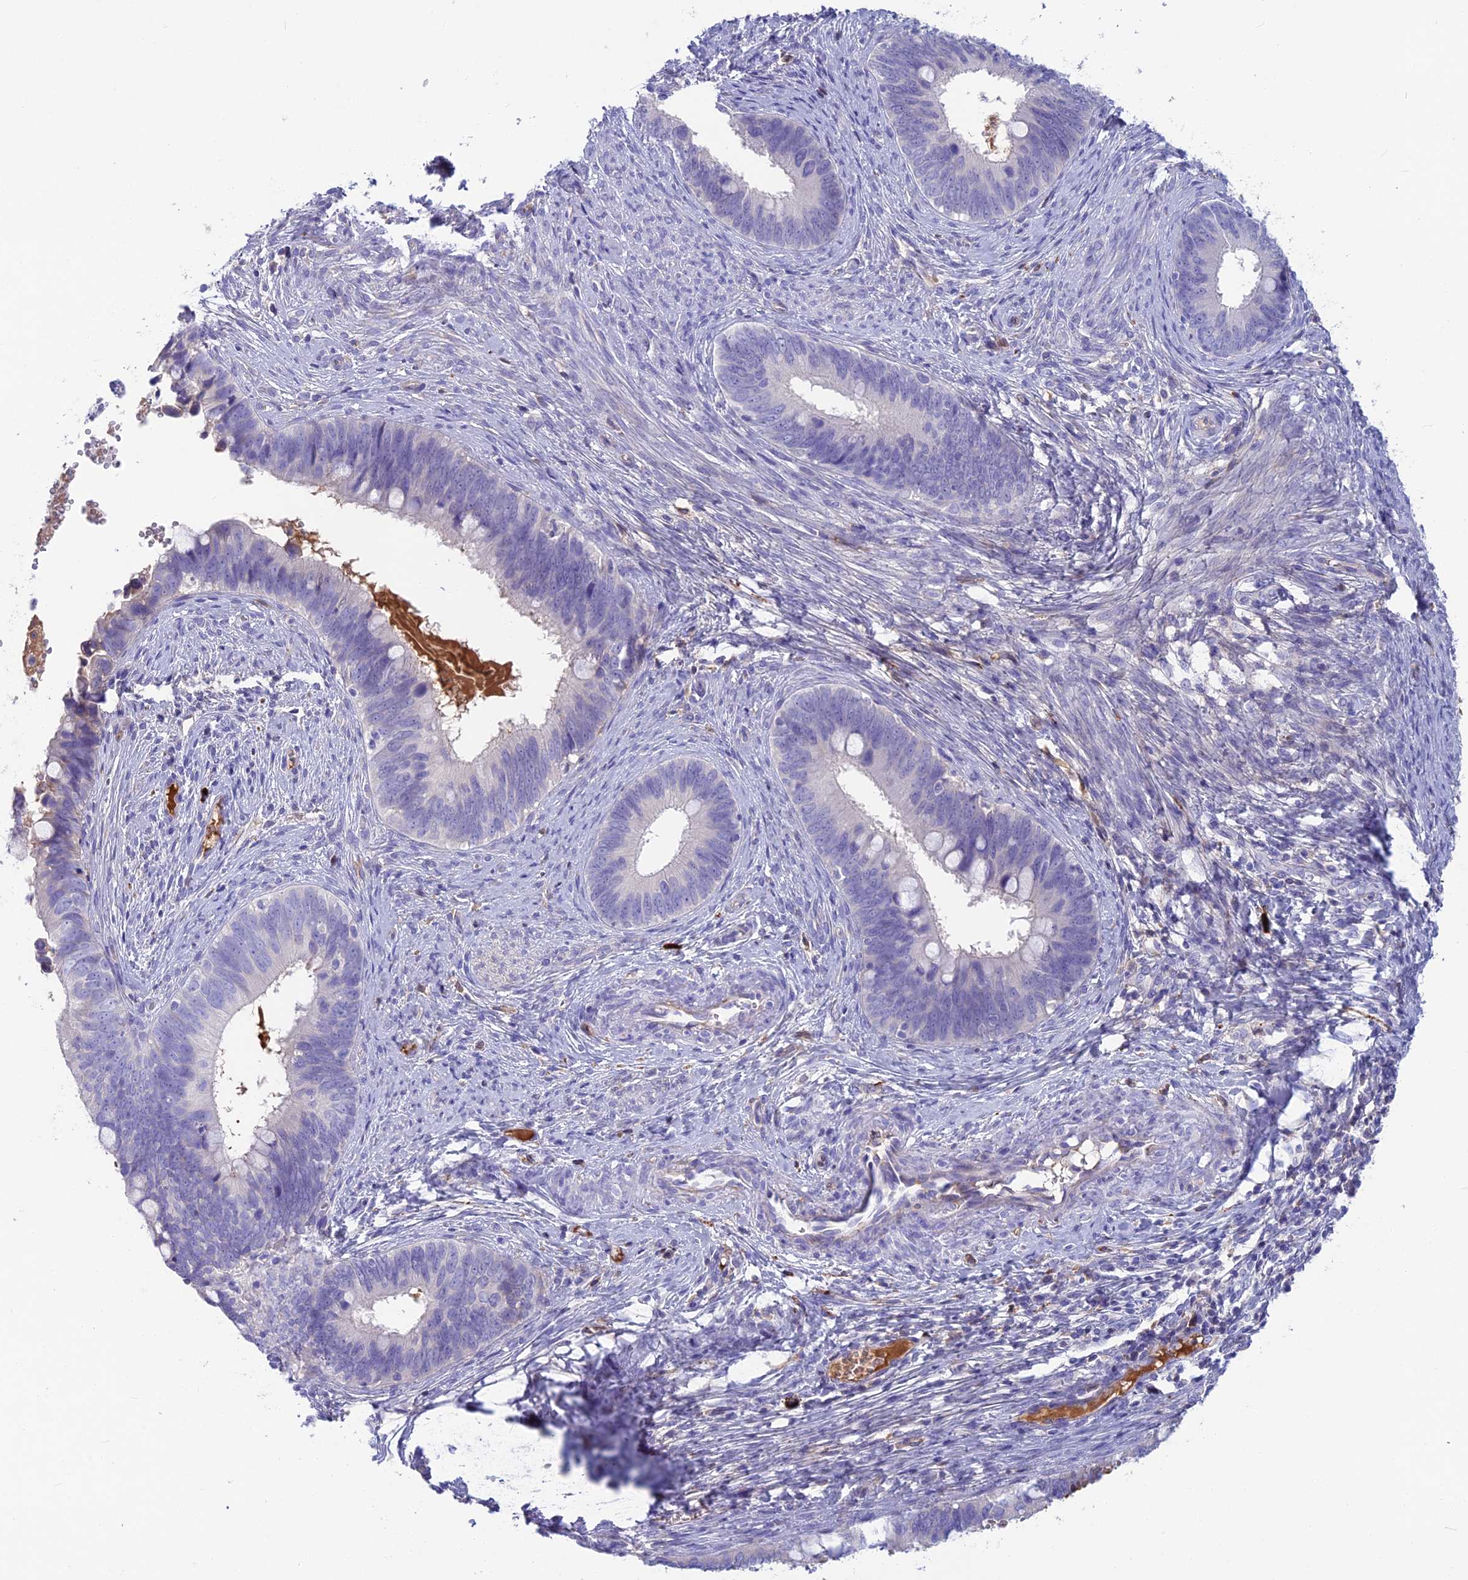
{"staining": {"intensity": "weak", "quantity": "<25%", "location": "cytoplasmic/membranous"}, "tissue": "cervical cancer", "cell_type": "Tumor cells", "image_type": "cancer", "snomed": [{"axis": "morphology", "description": "Adenocarcinoma, NOS"}, {"axis": "topography", "description": "Cervix"}], "caption": "DAB immunohistochemical staining of human cervical cancer (adenocarcinoma) demonstrates no significant expression in tumor cells.", "gene": "SNAP91", "patient": {"sex": "female", "age": 42}}